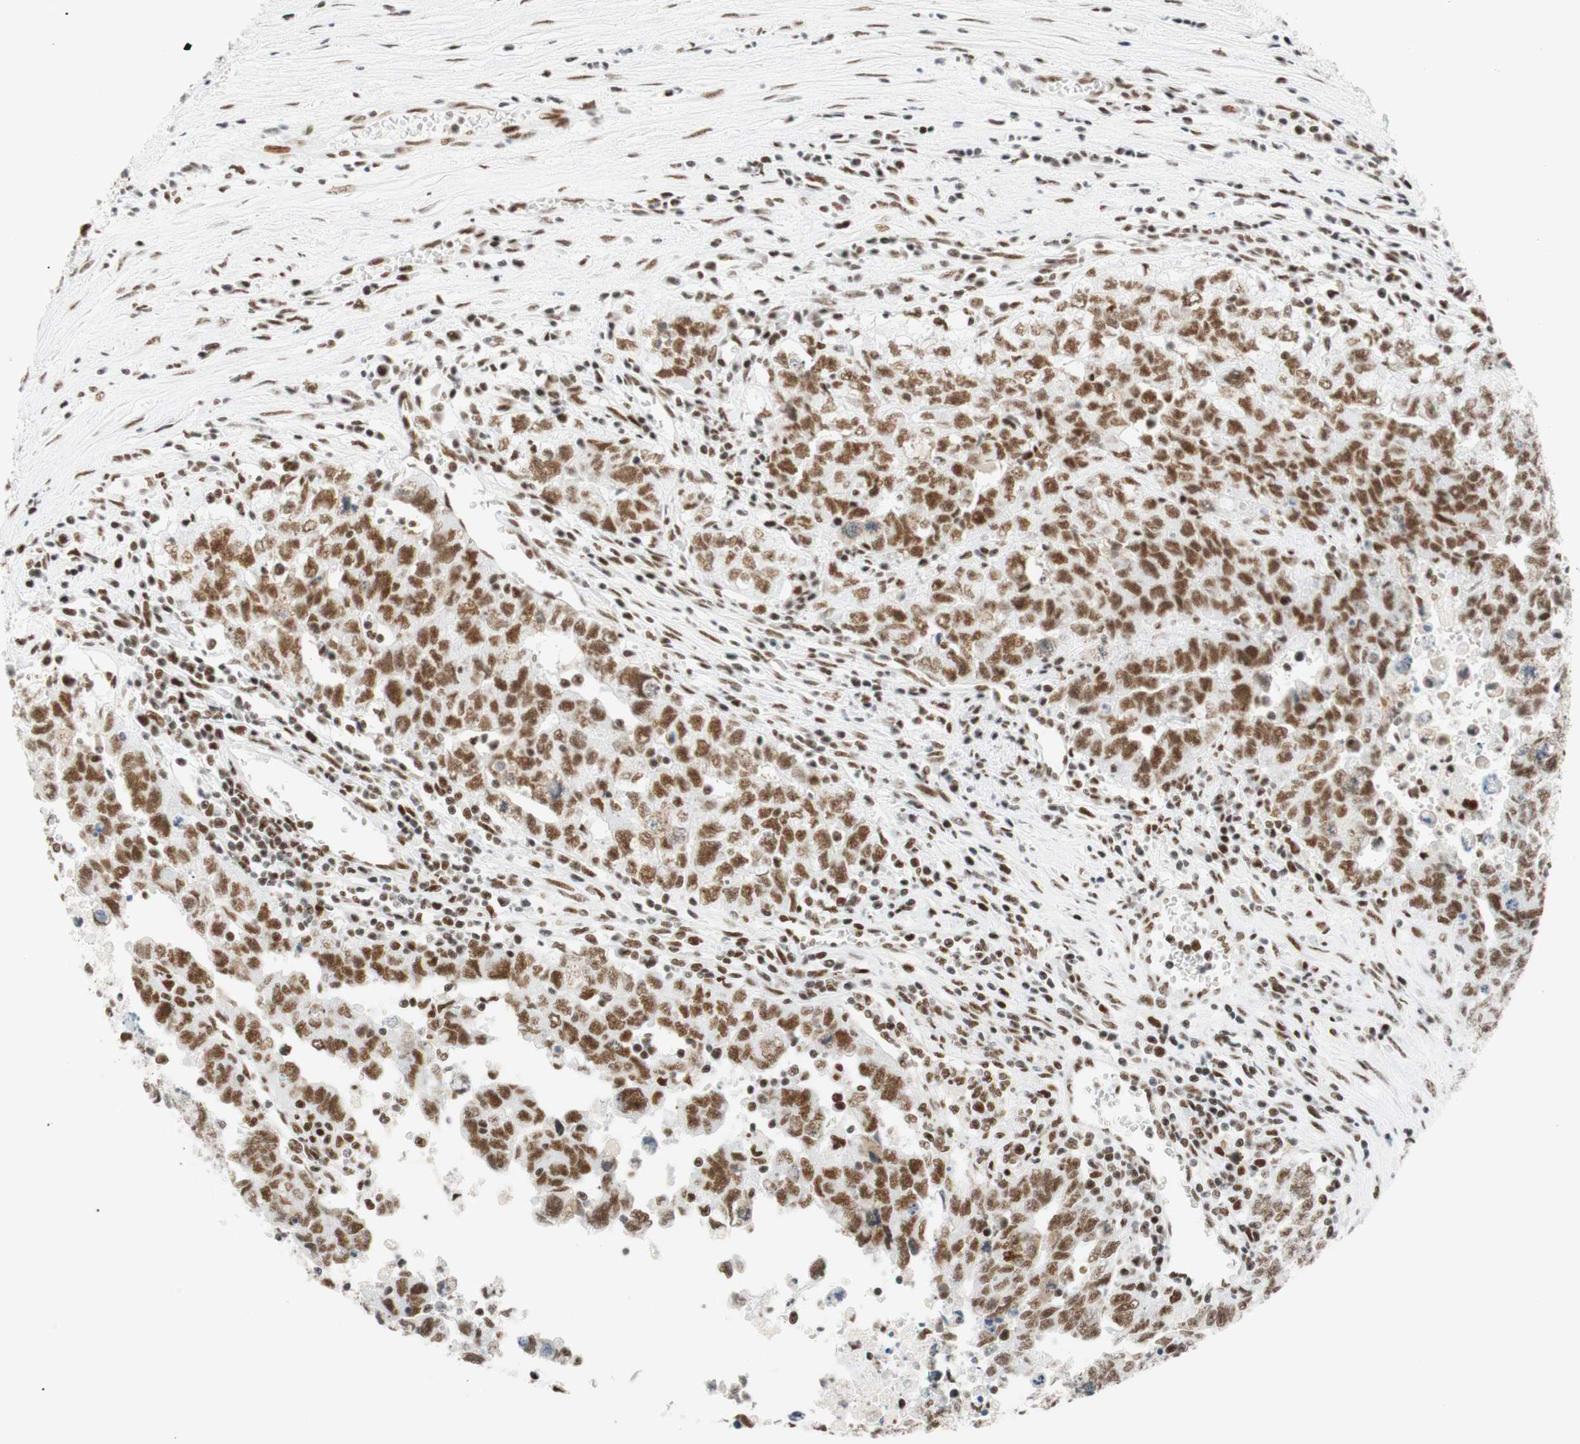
{"staining": {"intensity": "strong", "quantity": "25%-75%", "location": "nuclear"}, "tissue": "testis cancer", "cell_type": "Tumor cells", "image_type": "cancer", "snomed": [{"axis": "morphology", "description": "Carcinoma, Embryonal, NOS"}, {"axis": "topography", "description": "Testis"}], "caption": "A brown stain labels strong nuclear staining of a protein in testis embryonal carcinoma tumor cells.", "gene": "RNF20", "patient": {"sex": "male", "age": 28}}